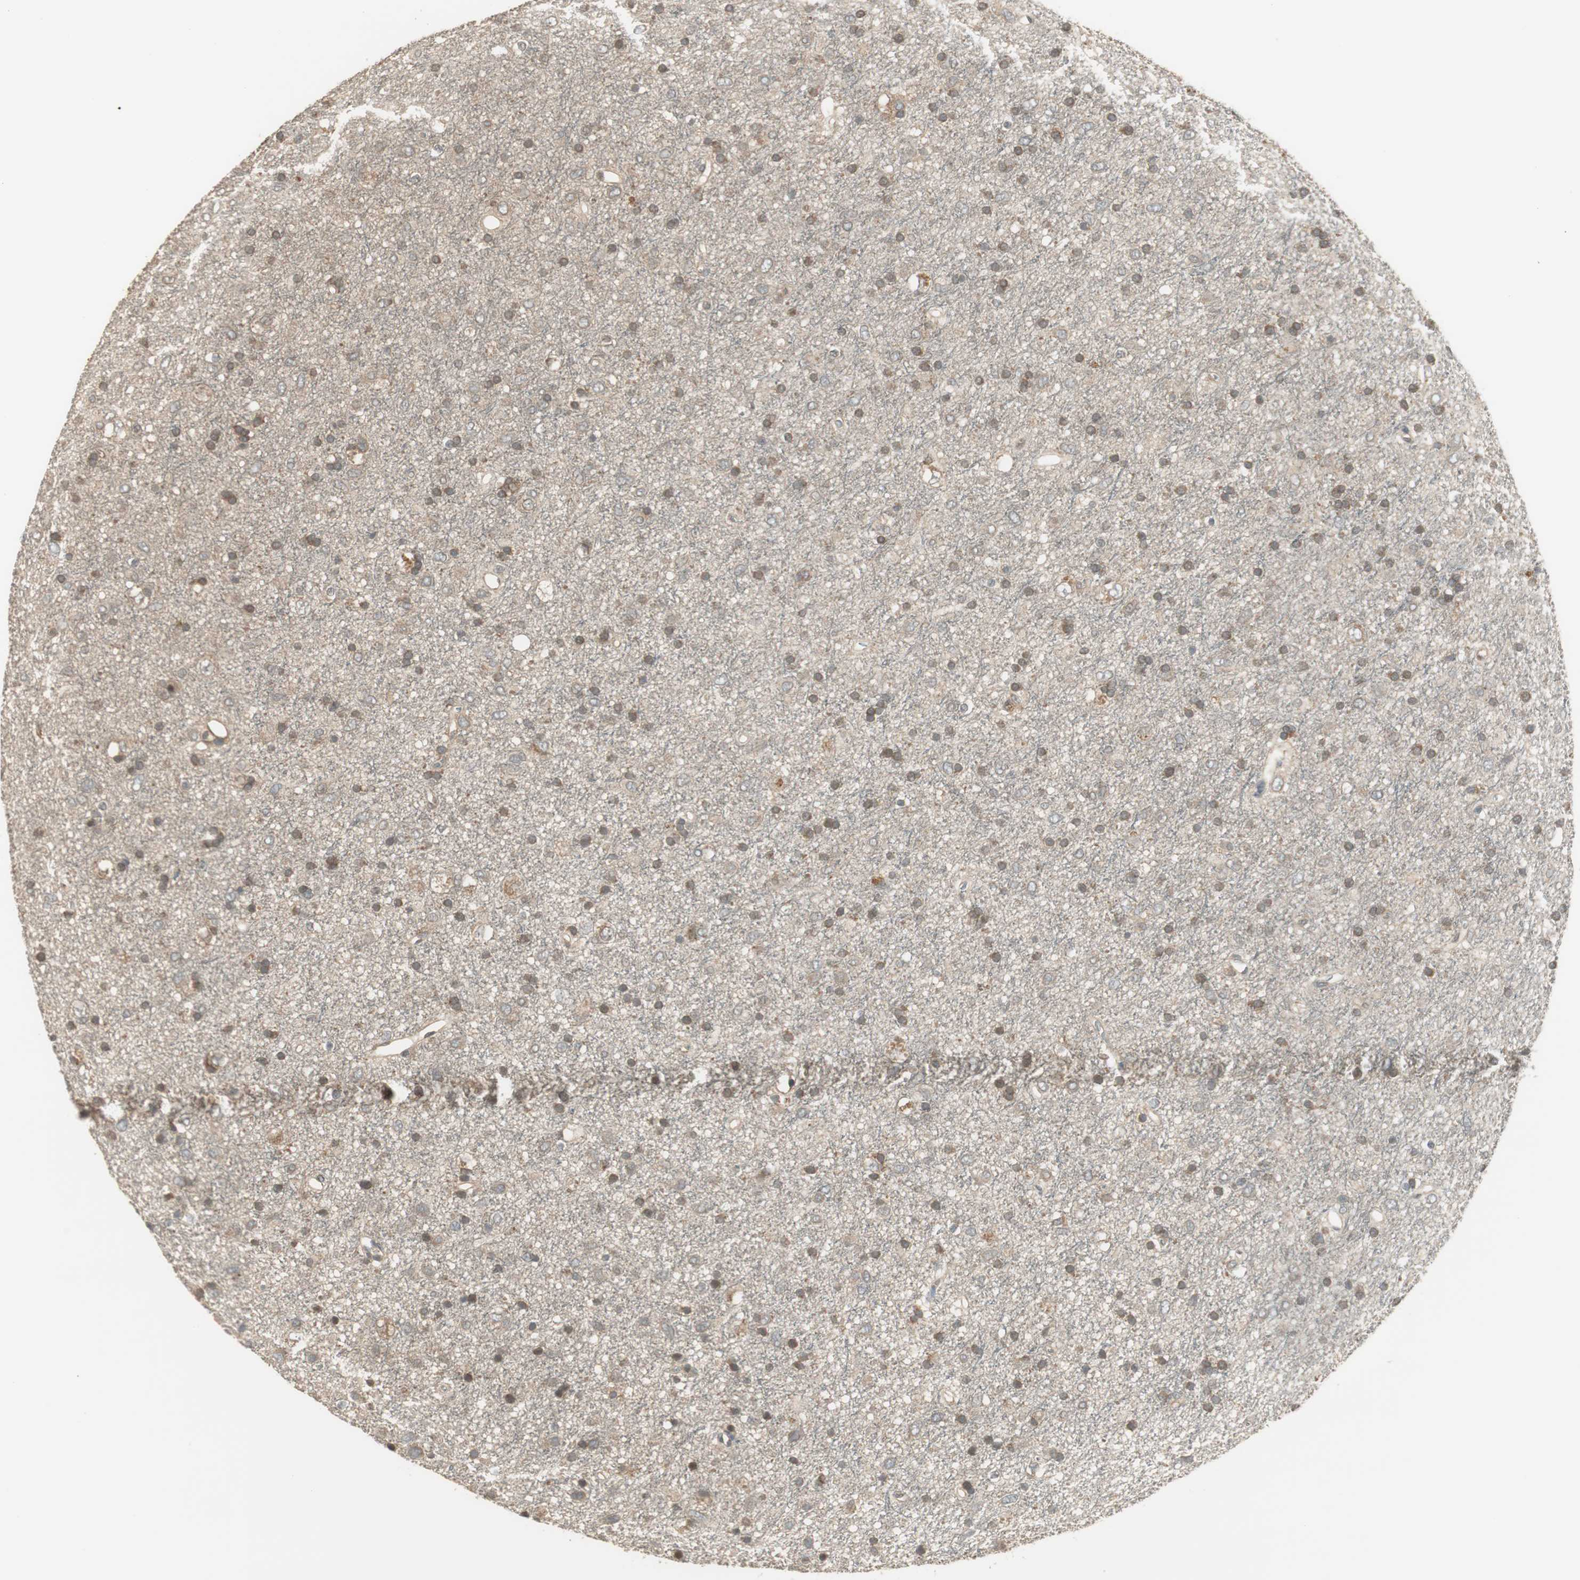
{"staining": {"intensity": "moderate", "quantity": "<25%", "location": "cytoplasmic/membranous,nuclear"}, "tissue": "glioma", "cell_type": "Tumor cells", "image_type": "cancer", "snomed": [{"axis": "morphology", "description": "Glioma, malignant, Low grade"}, {"axis": "topography", "description": "Brain"}], "caption": "Protein staining exhibits moderate cytoplasmic/membranous and nuclear staining in about <25% of tumor cells in glioma. (Stains: DAB in brown, nuclei in blue, Microscopy: brightfield microscopy at high magnification).", "gene": "PFDN5", "patient": {"sex": "male", "age": 77}}